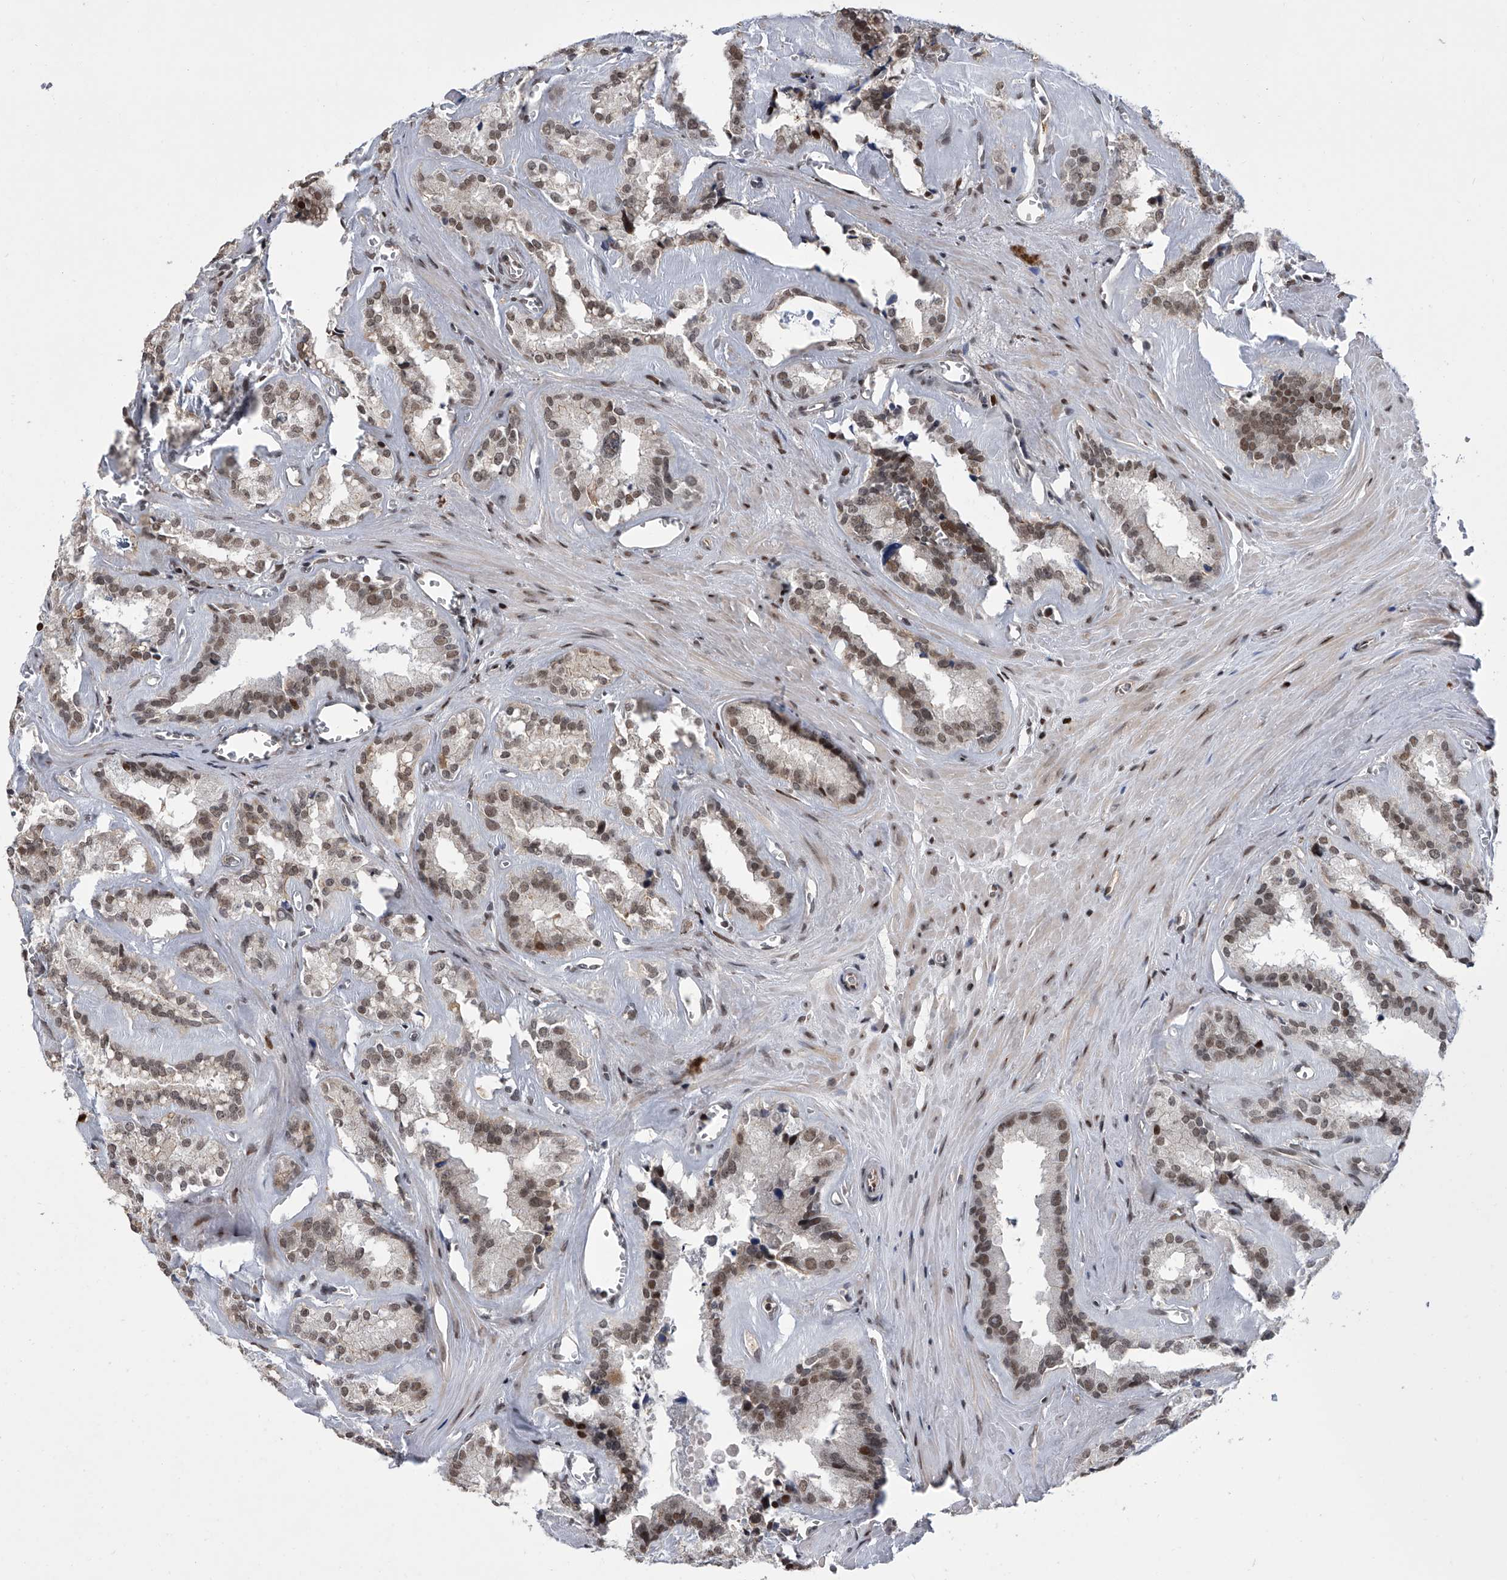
{"staining": {"intensity": "moderate", "quantity": ">75%", "location": "nuclear"}, "tissue": "seminal vesicle", "cell_type": "Glandular cells", "image_type": "normal", "snomed": [{"axis": "morphology", "description": "Normal tissue, NOS"}, {"axis": "topography", "description": "Prostate"}, {"axis": "topography", "description": "Seminal veicle"}], "caption": "Seminal vesicle stained with IHC shows moderate nuclear staining in about >75% of glandular cells.", "gene": "ZNF426", "patient": {"sex": "male", "age": 59}}